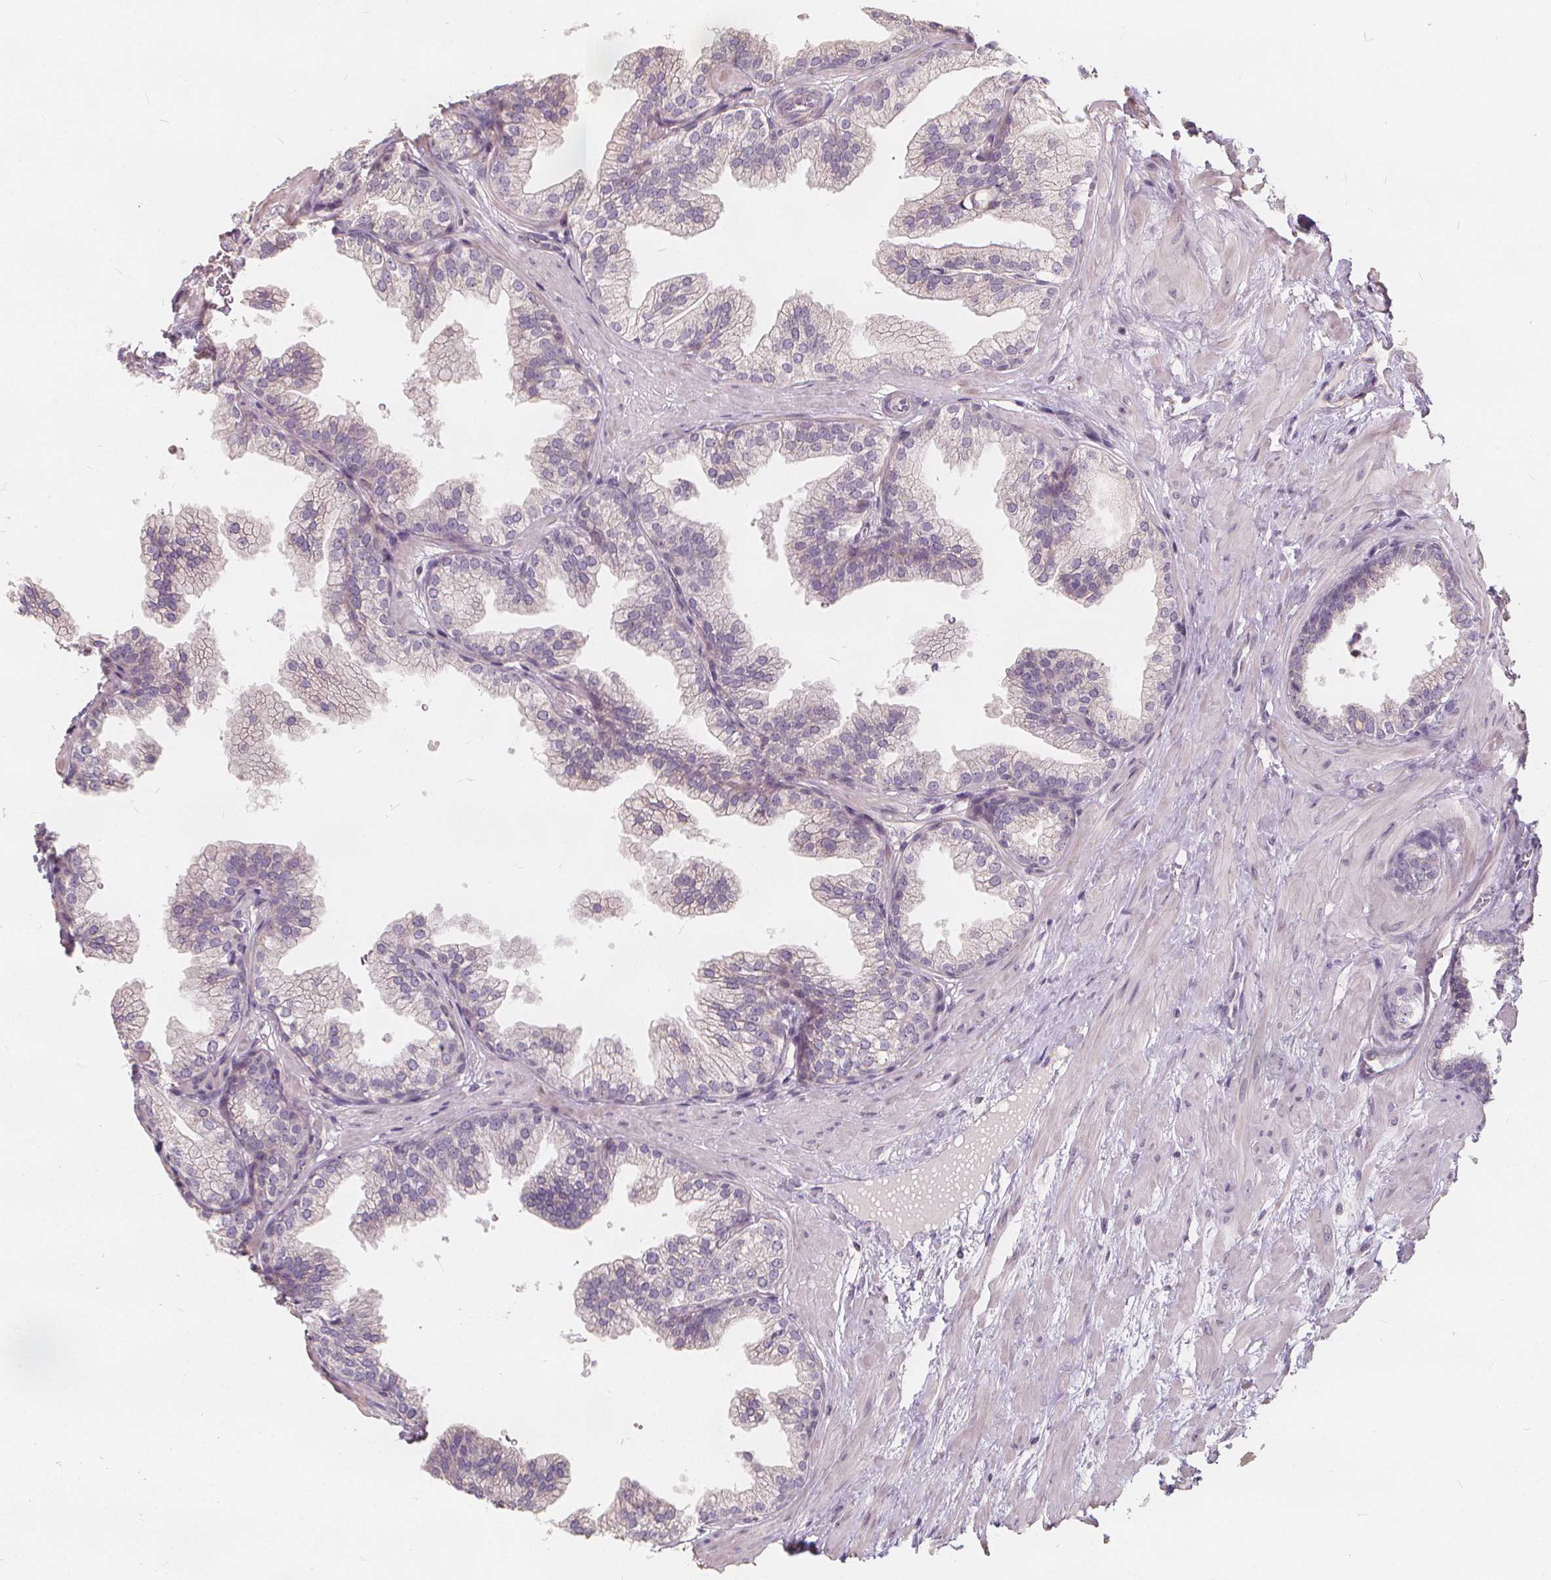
{"staining": {"intensity": "negative", "quantity": "none", "location": "none"}, "tissue": "prostate", "cell_type": "Glandular cells", "image_type": "normal", "snomed": [{"axis": "morphology", "description": "Normal tissue, NOS"}, {"axis": "topography", "description": "Prostate"}], "caption": "DAB (3,3'-diaminobenzidine) immunohistochemical staining of benign human prostate shows no significant staining in glandular cells.", "gene": "DRC3", "patient": {"sex": "male", "age": 37}}